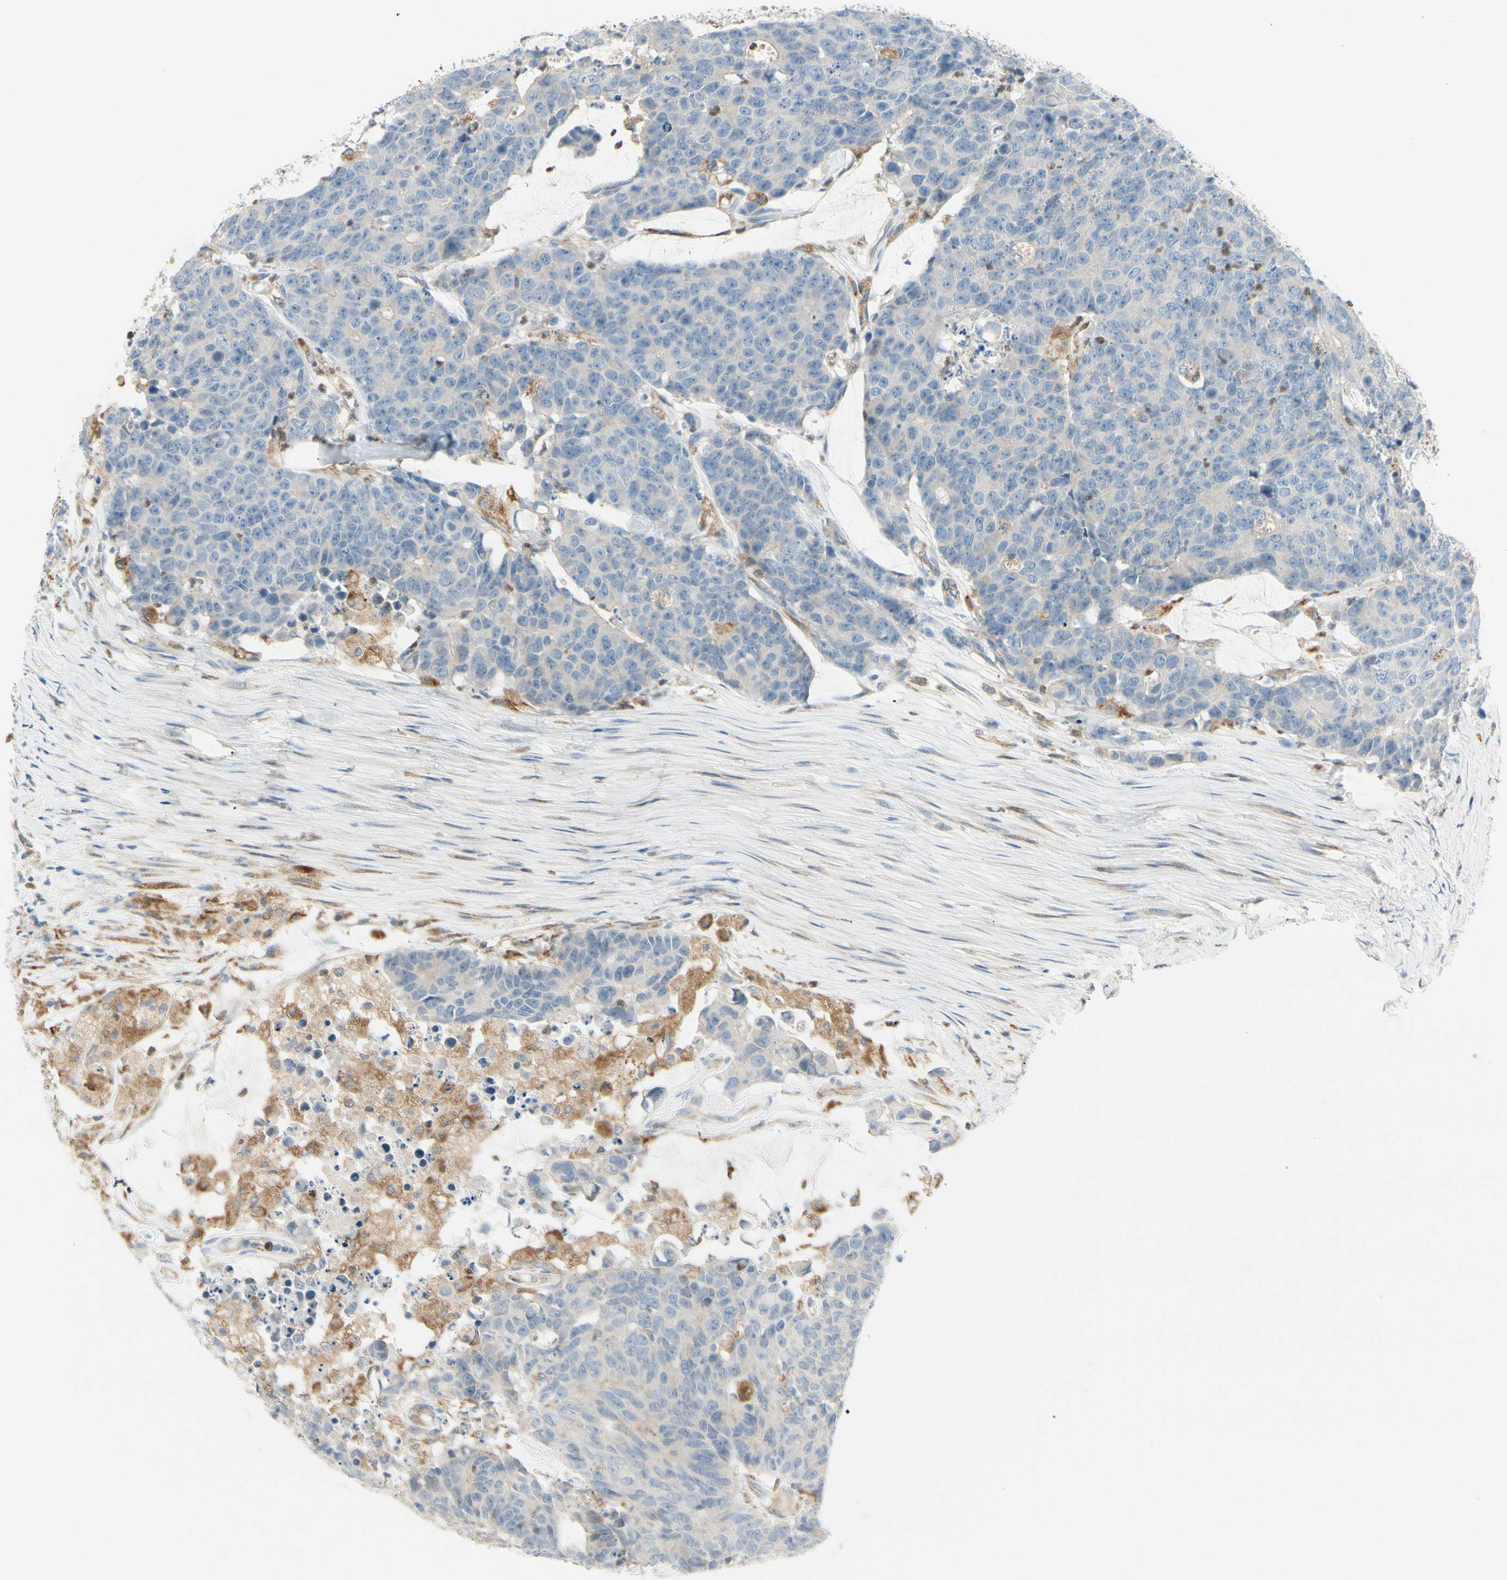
{"staining": {"intensity": "moderate", "quantity": "<25%", "location": "cytoplasmic/membranous"}, "tissue": "colorectal cancer", "cell_type": "Tumor cells", "image_type": "cancer", "snomed": [{"axis": "morphology", "description": "Adenocarcinoma, NOS"}, {"axis": "topography", "description": "Colon"}], "caption": "Immunohistochemical staining of human colorectal cancer demonstrates moderate cytoplasmic/membranous protein staining in approximately <25% of tumor cells.", "gene": "LPCAT2", "patient": {"sex": "female", "age": 86}}